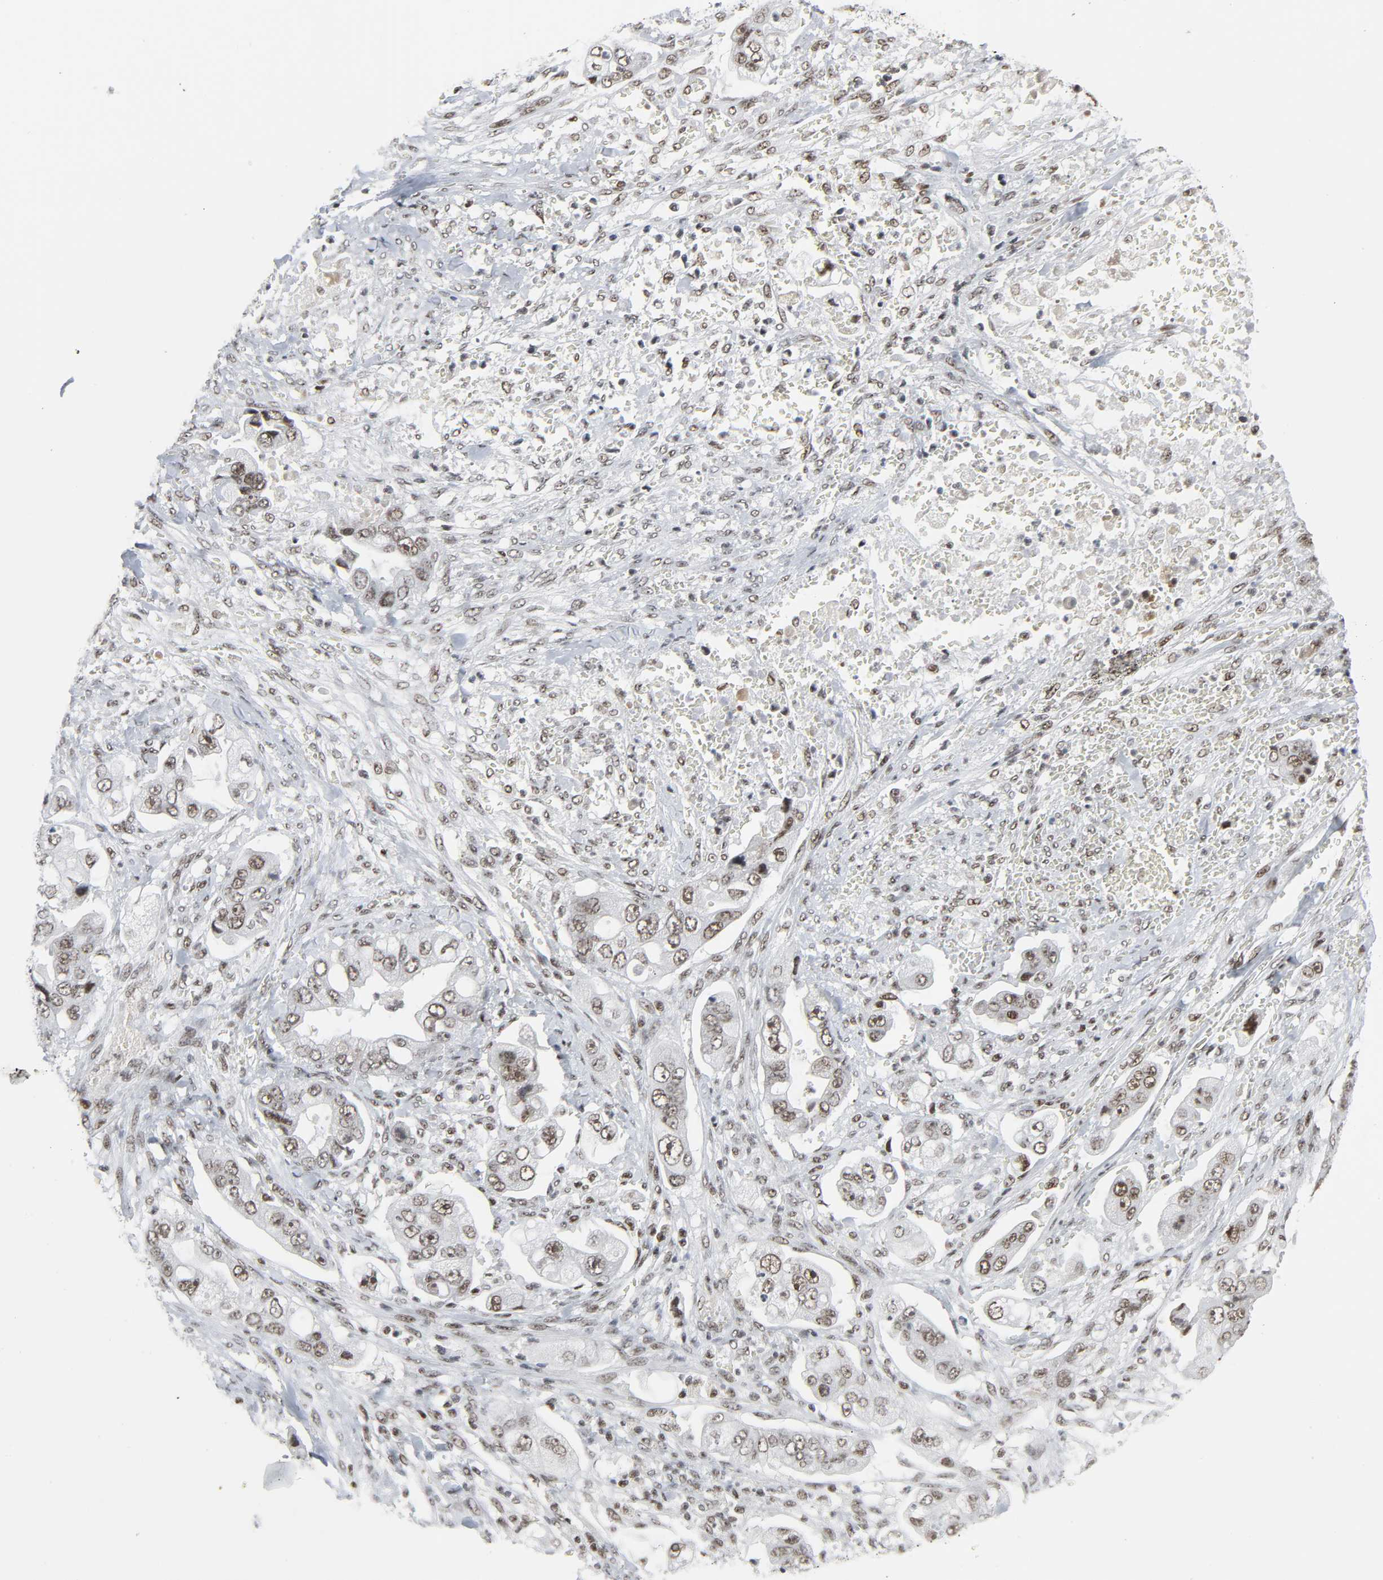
{"staining": {"intensity": "moderate", "quantity": ">75%", "location": "nuclear"}, "tissue": "stomach cancer", "cell_type": "Tumor cells", "image_type": "cancer", "snomed": [{"axis": "morphology", "description": "Adenocarcinoma, NOS"}, {"axis": "topography", "description": "Stomach"}], "caption": "Immunohistochemical staining of human adenocarcinoma (stomach) exhibits medium levels of moderate nuclear protein staining in approximately >75% of tumor cells.", "gene": "CDK7", "patient": {"sex": "male", "age": 62}}